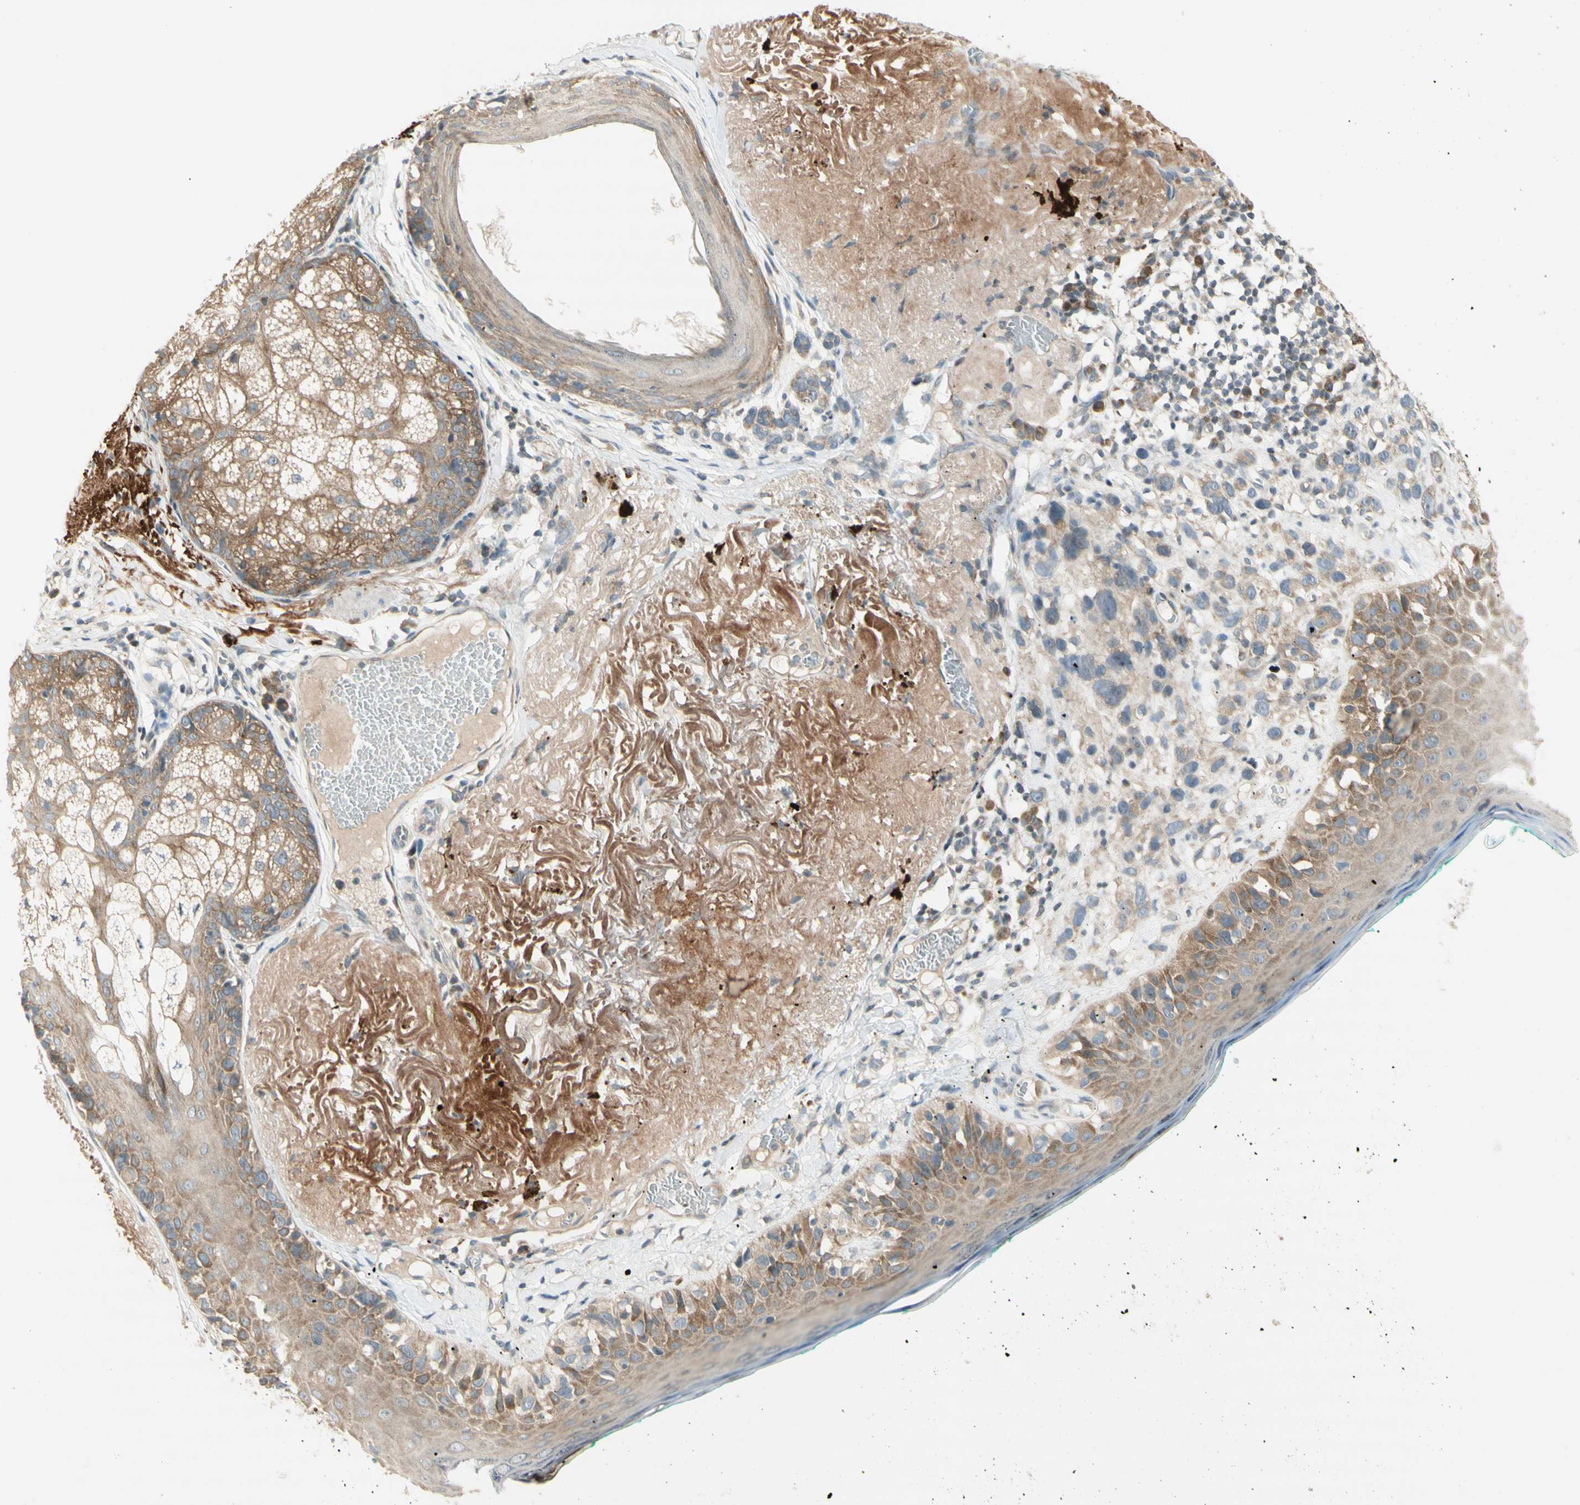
{"staining": {"intensity": "moderate", "quantity": "<25%", "location": "cytoplasmic/membranous"}, "tissue": "melanoma", "cell_type": "Tumor cells", "image_type": "cancer", "snomed": [{"axis": "morphology", "description": "Malignant melanoma in situ"}, {"axis": "morphology", "description": "Malignant melanoma, NOS"}, {"axis": "topography", "description": "Skin"}], "caption": "This photomicrograph demonstrates immunohistochemistry staining of human melanoma, with low moderate cytoplasmic/membranous staining in approximately <25% of tumor cells.", "gene": "ETF1", "patient": {"sex": "female", "age": 88}}